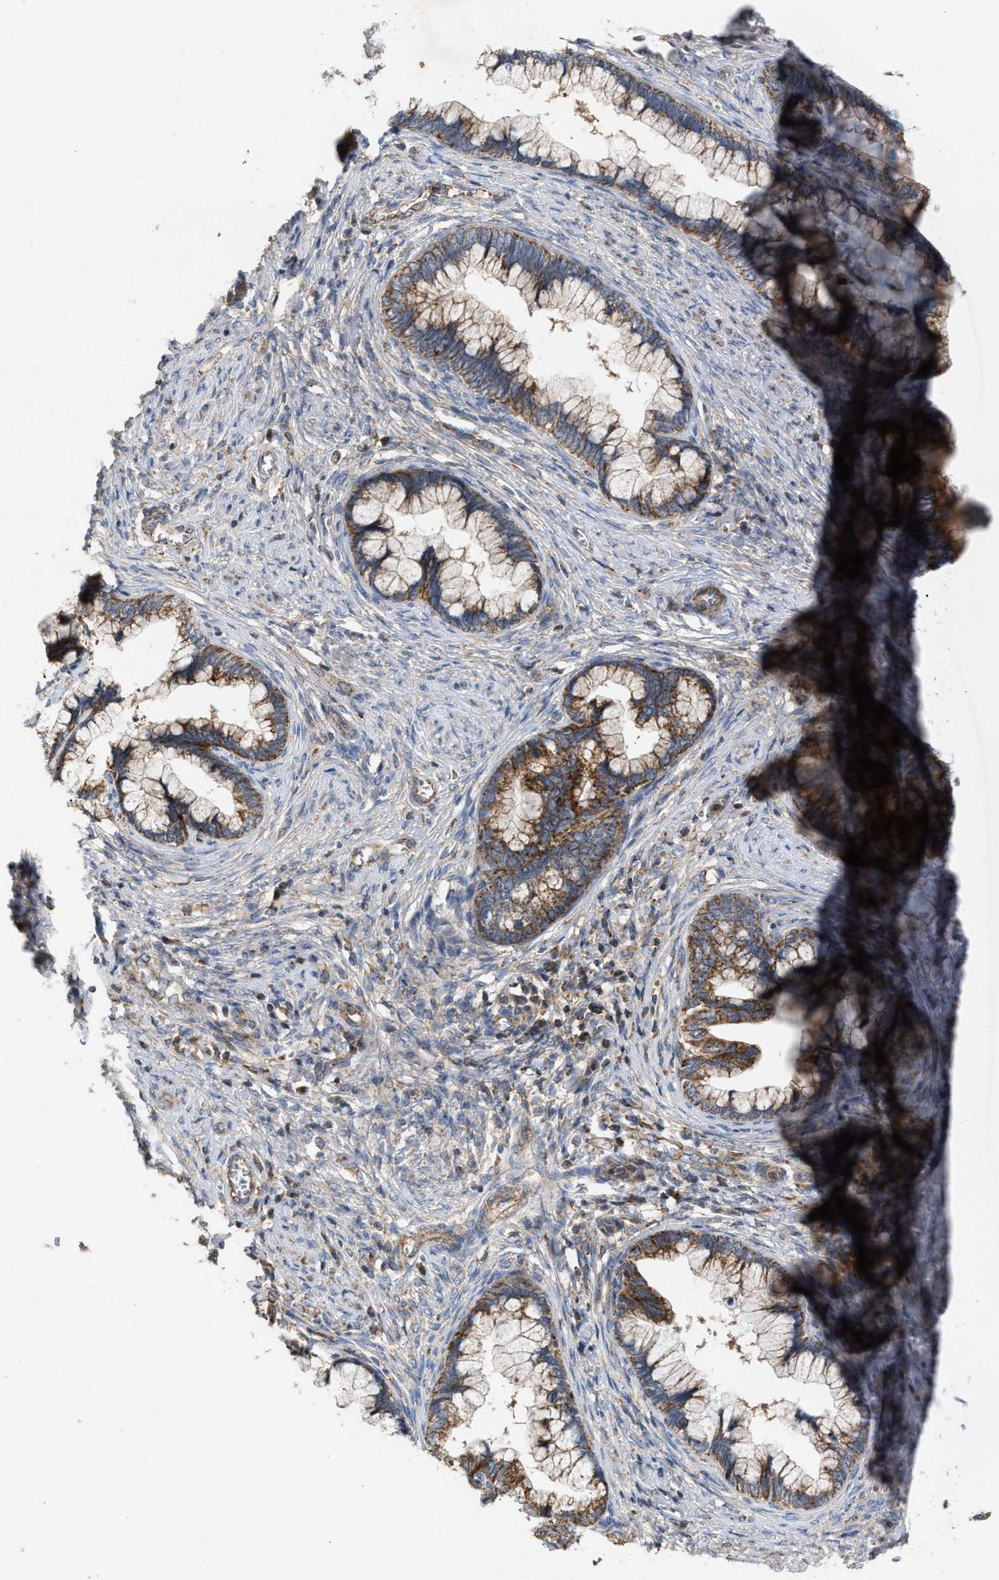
{"staining": {"intensity": "moderate", "quantity": ">75%", "location": "cytoplasmic/membranous"}, "tissue": "cervical cancer", "cell_type": "Tumor cells", "image_type": "cancer", "snomed": [{"axis": "morphology", "description": "Adenocarcinoma, NOS"}, {"axis": "topography", "description": "Cervix"}], "caption": "Immunohistochemical staining of human cervical cancer reveals medium levels of moderate cytoplasmic/membranous positivity in about >75% of tumor cells.", "gene": "TACO1", "patient": {"sex": "female", "age": 44}}